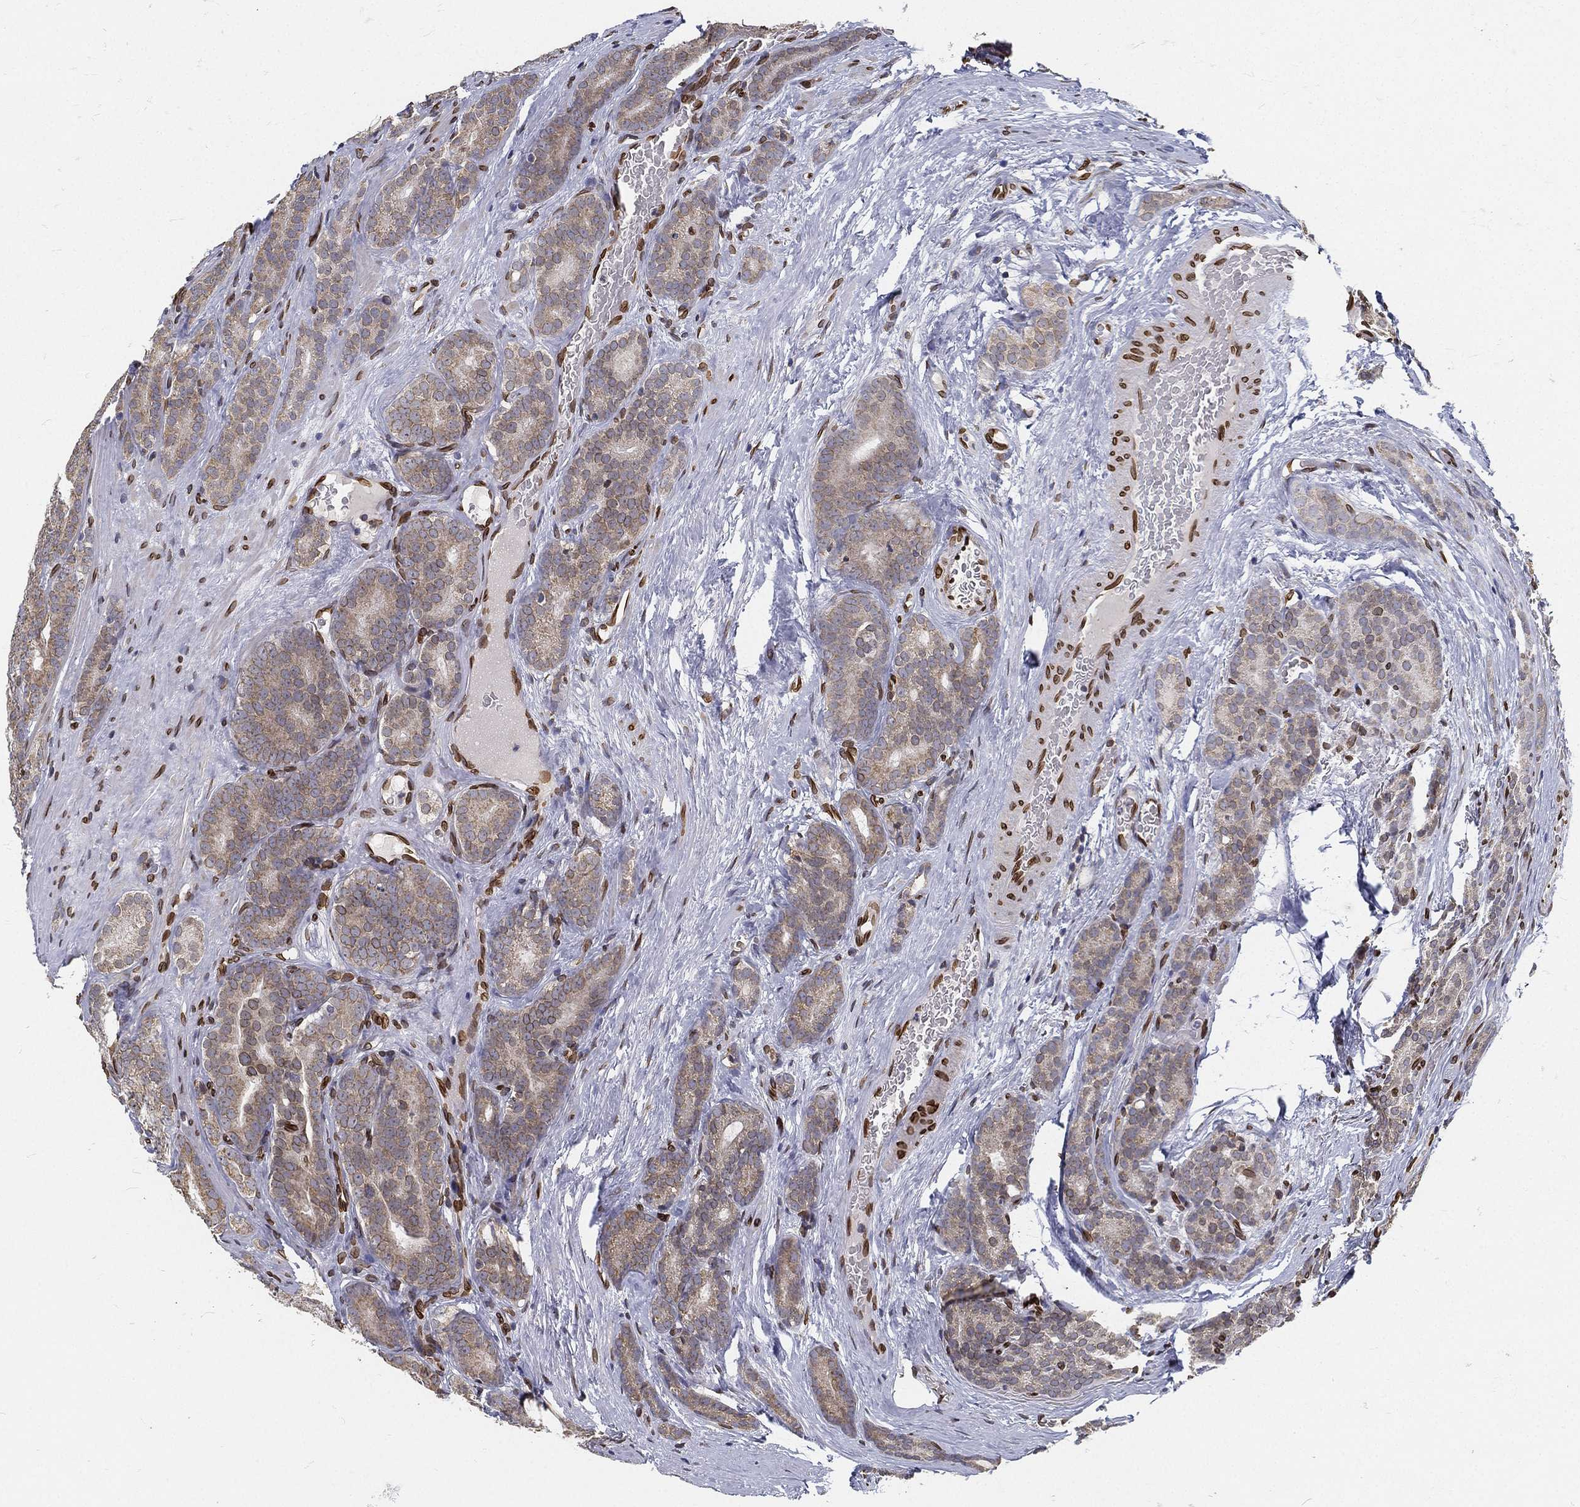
{"staining": {"intensity": "weak", "quantity": "<25%", "location": "cytoplasmic/membranous,nuclear"}, "tissue": "prostate cancer", "cell_type": "Tumor cells", "image_type": "cancer", "snomed": [{"axis": "morphology", "description": "Adenocarcinoma, NOS"}, {"axis": "topography", "description": "Prostate"}], "caption": "High power microscopy photomicrograph of an IHC histopathology image of prostate cancer, revealing no significant staining in tumor cells. (Brightfield microscopy of DAB immunohistochemistry (IHC) at high magnification).", "gene": "PALB2", "patient": {"sex": "male", "age": 71}}